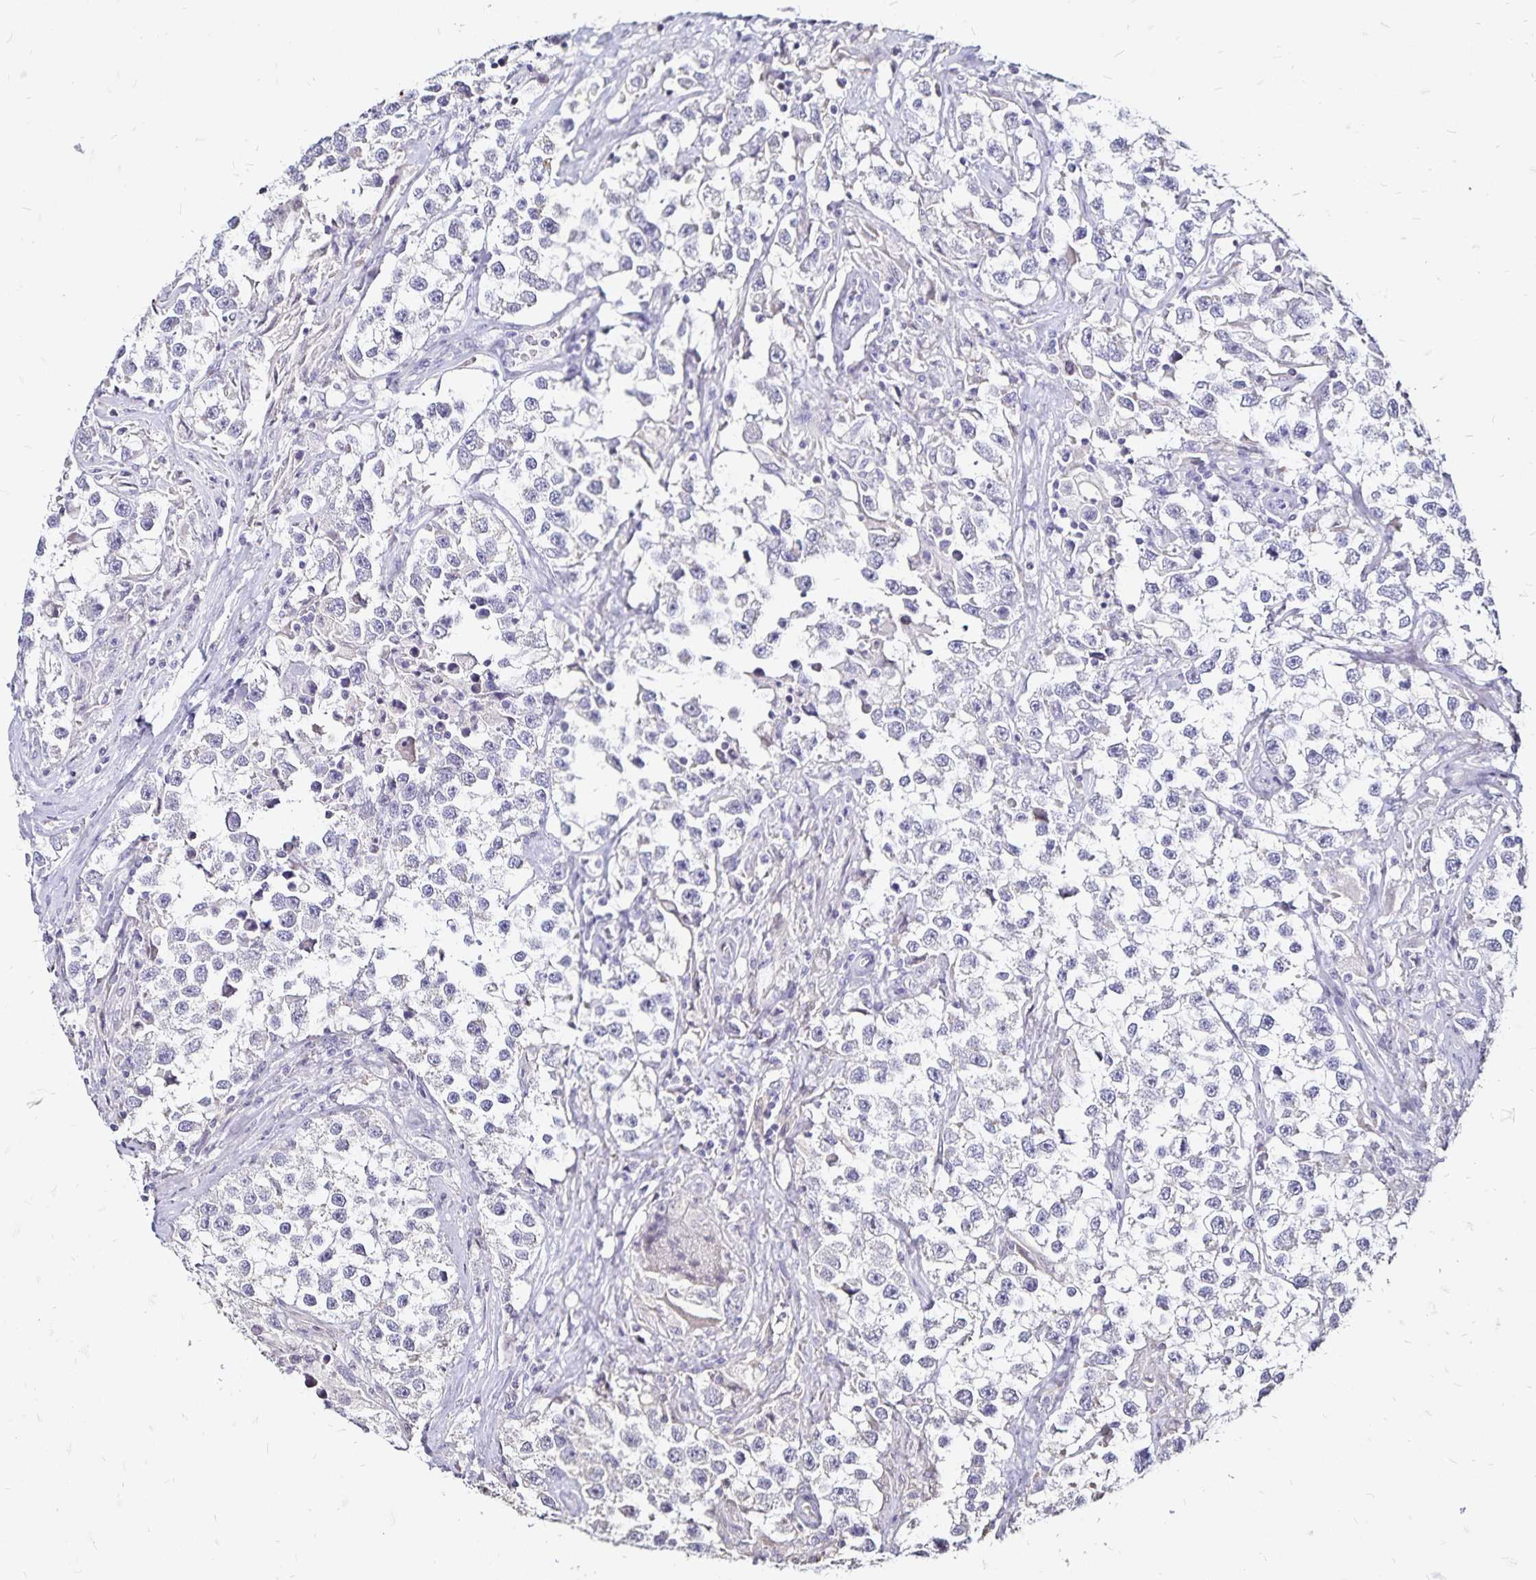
{"staining": {"intensity": "negative", "quantity": "none", "location": "none"}, "tissue": "testis cancer", "cell_type": "Tumor cells", "image_type": "cancer", "snomed": [{"axis": "morphology", "description": "Seminoma, NOS"}, {"axis": "topography", "description": "Testis"}], "caption": "Immunohistochemistry (IHC) of seminoma (testis) displays no positivity in tumor cells.", "gene": "SLC5A1", "patient": {"sex": "male", "age": 46}}